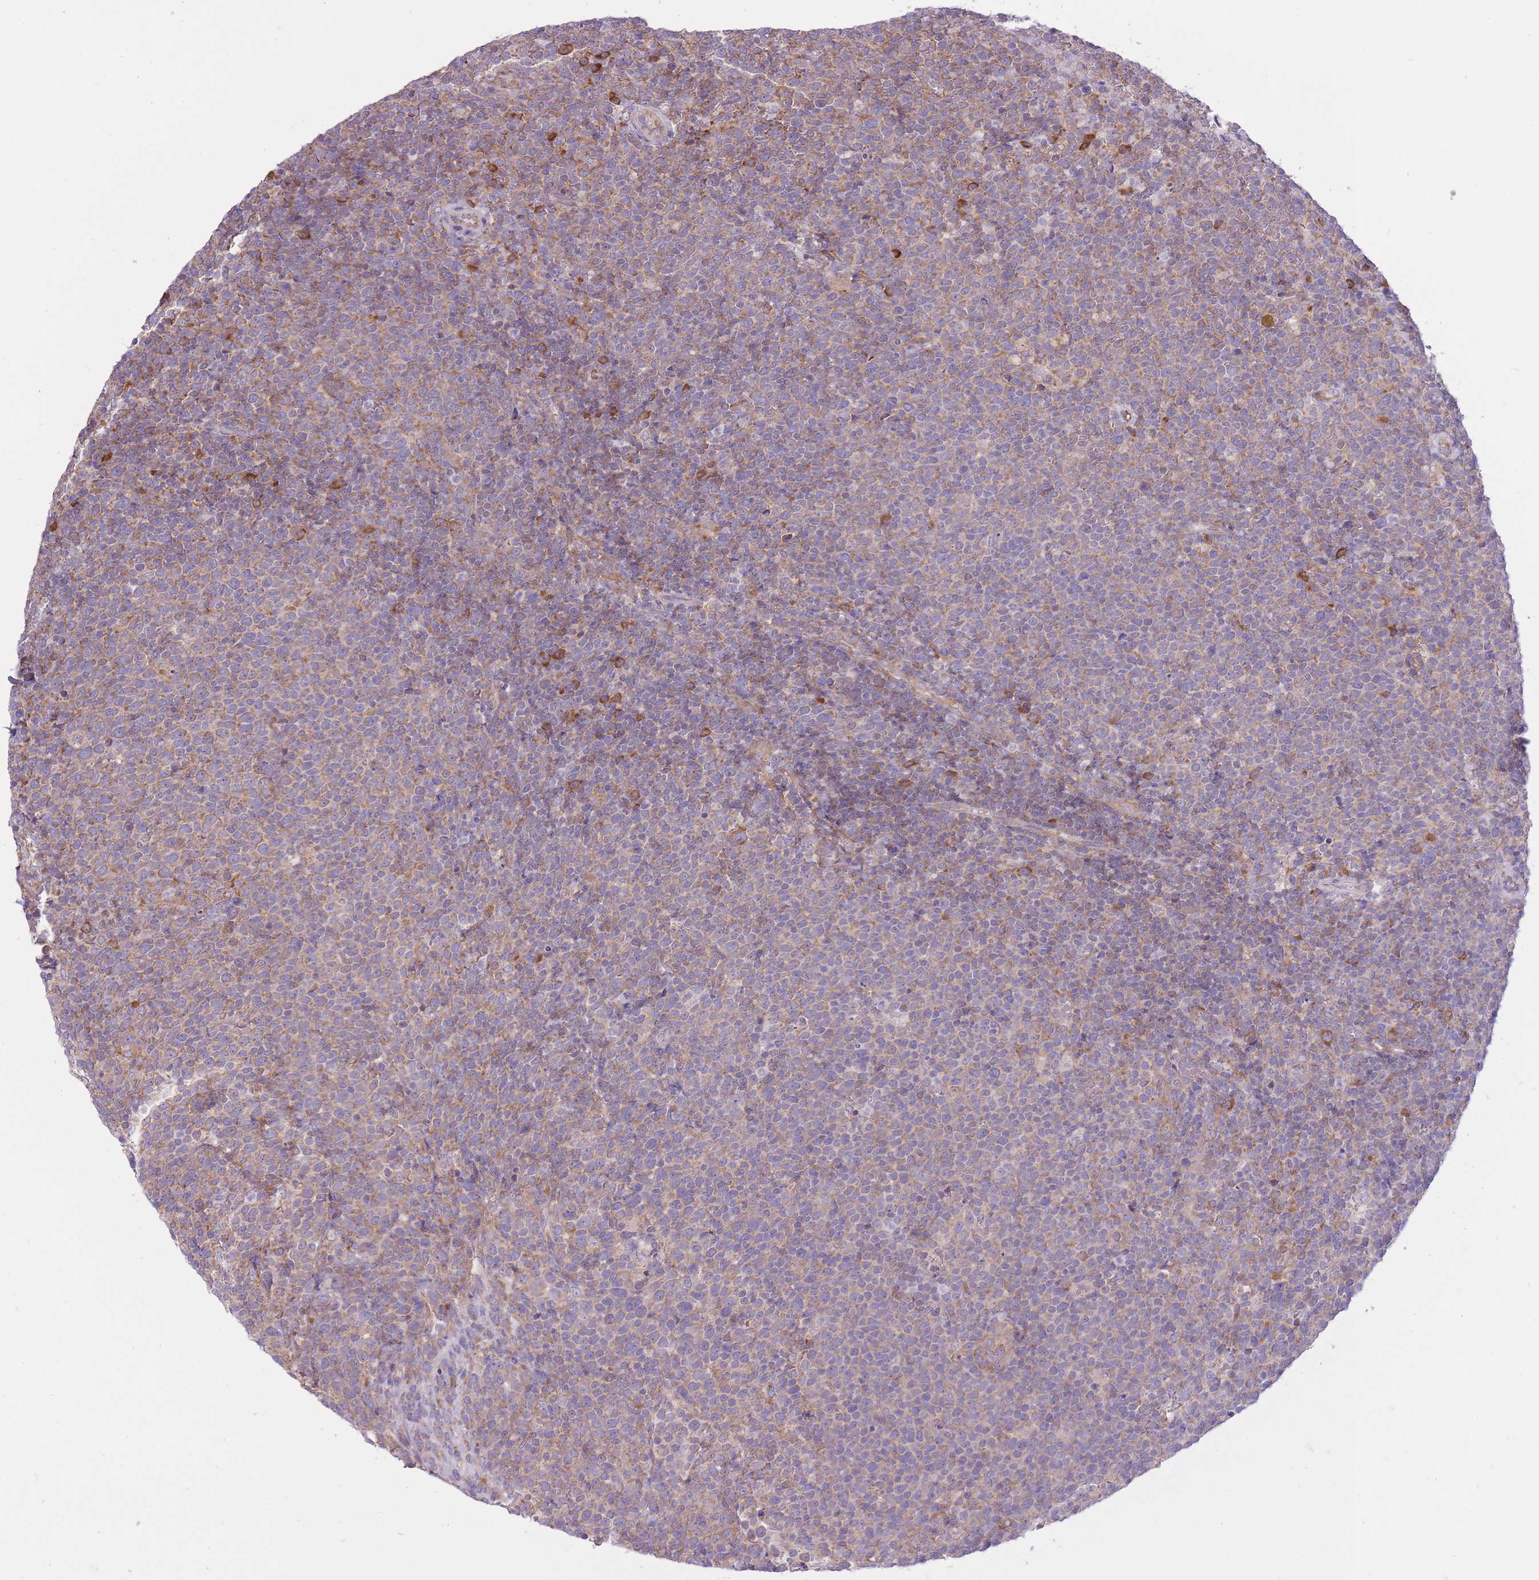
{"staining": {"intensity": "moderate", "quantity": "<25%", "location": "cytoplasmic/membranous"}, "tissue": "lymphoma", "cell_type": "Tumor cells", "image_type": "cancer", "snomed": [{"axis": "morphology", "description": "Malignant lymphoma, non-Hodgkin's type, High grade"}, {"axis": "topography", "description": "Lymph node"}], "caption": "Protein analysis of lymphoma tissue exhibits moderate cytoplasmic/membranous staining in approximately <25% of tumor cells. (Brightfield microscopy of DAB IHC at high magnification).", "gene": "ZNF501", "patient": {"sex": "male", "age": 61}}